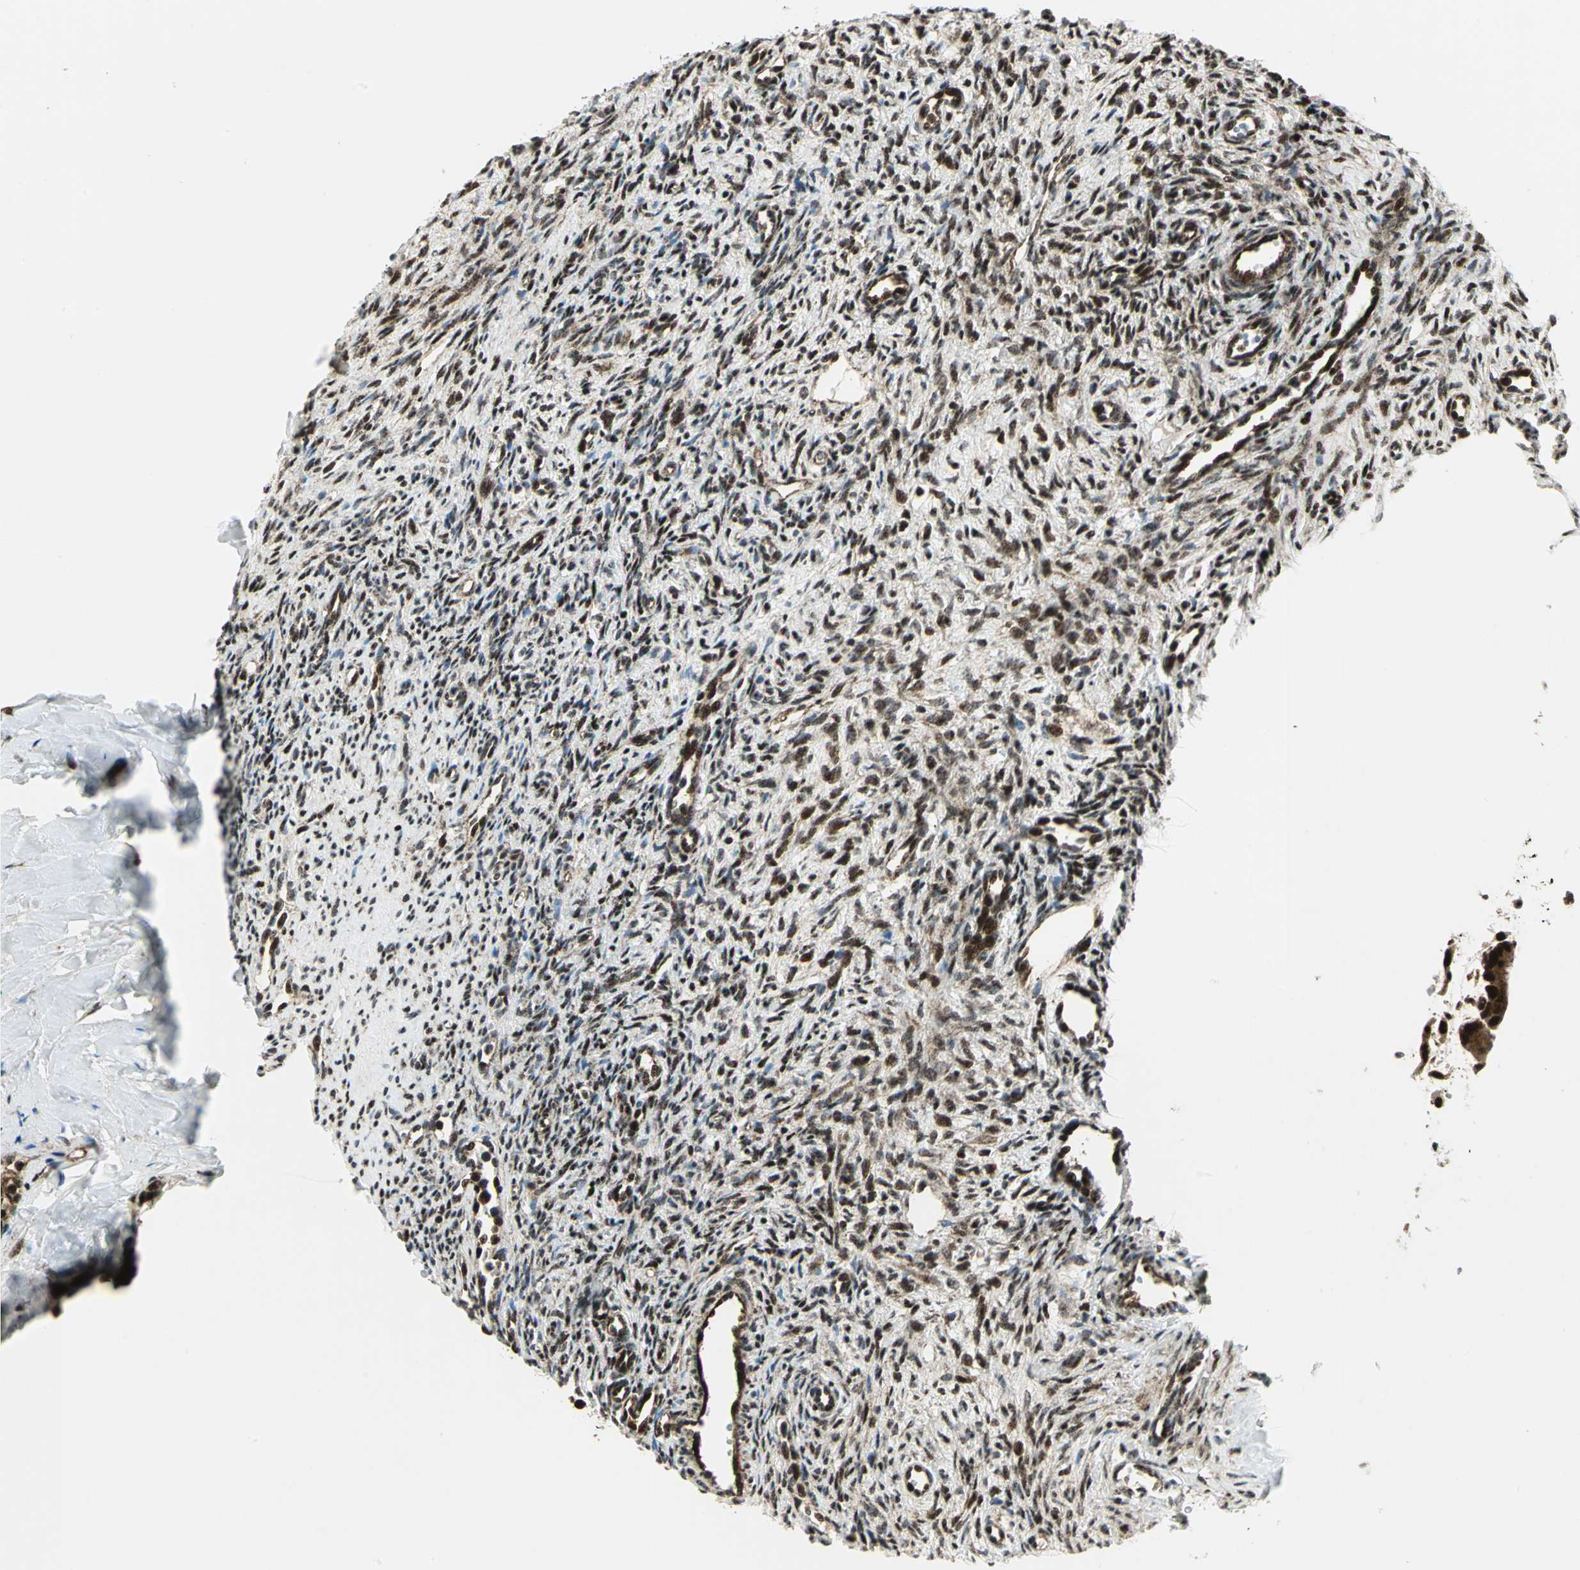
{"staining": {"intensity": "strong", "quantity": ">75%", "location": "cytoplasmic/membranous,nuclear"}, "tissue": "ovary", "cell_type": "Ovarian stroma cells", "image_type": "normal", "snomed": [{"axis": "morphology", "description": "Normal tissue, NOS"}, {"axis": "topography", "description": "Ovary"}], "caption": "Protein positivity by immunohistochemistry shows strong cytoplasmic/membranous,nuclear positivity in approximately >75% of ovarian stroma cells in unremarkable ovary.", "gene": "COPS5", "patient": {"sex": "female", "age": 33}}